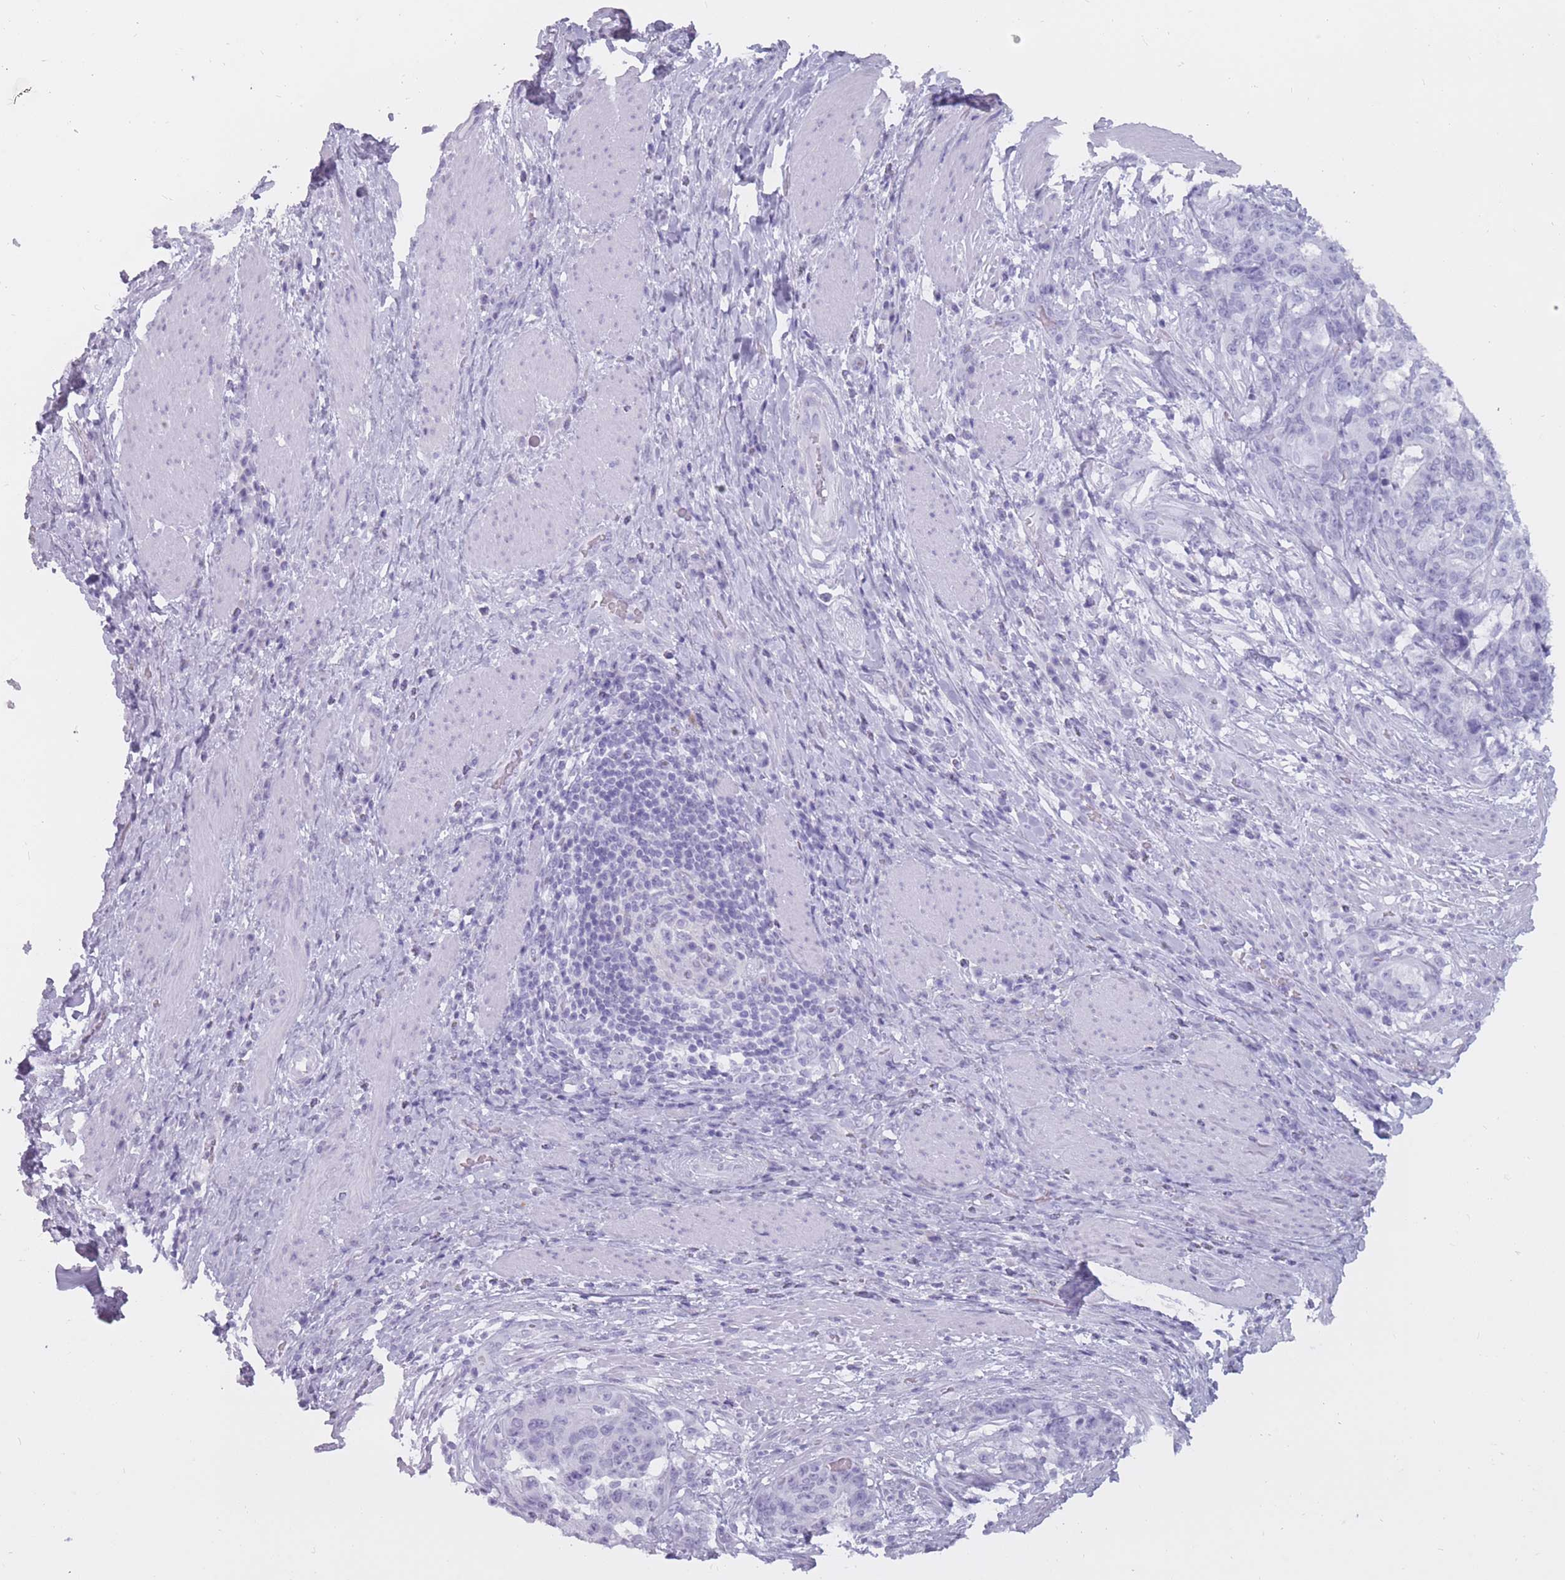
{"staining": {"intensity": "negative", "quantity": "none", "location": "none"}, "tissue": "stomach cancer", "cell_type": "Tumor cells", "image_type": "cancer", "snomed": [{"axis": "morphology", "description": "Normal tissue, NOS"}, {"axis": "morphology", "description": "Adenocarcinoma, NOS"}, {"axis": "topography", "description": "Stomach"}], "caption": "A micrograph of human stomach cancer (adenocarcinoma) is negative for staining in tumor cells. (DAB (3,3'-diaminobenzidine) IHC, high magnification).", "gene": "PNMA3", "patient": {"sex": "female", "age": 64}}